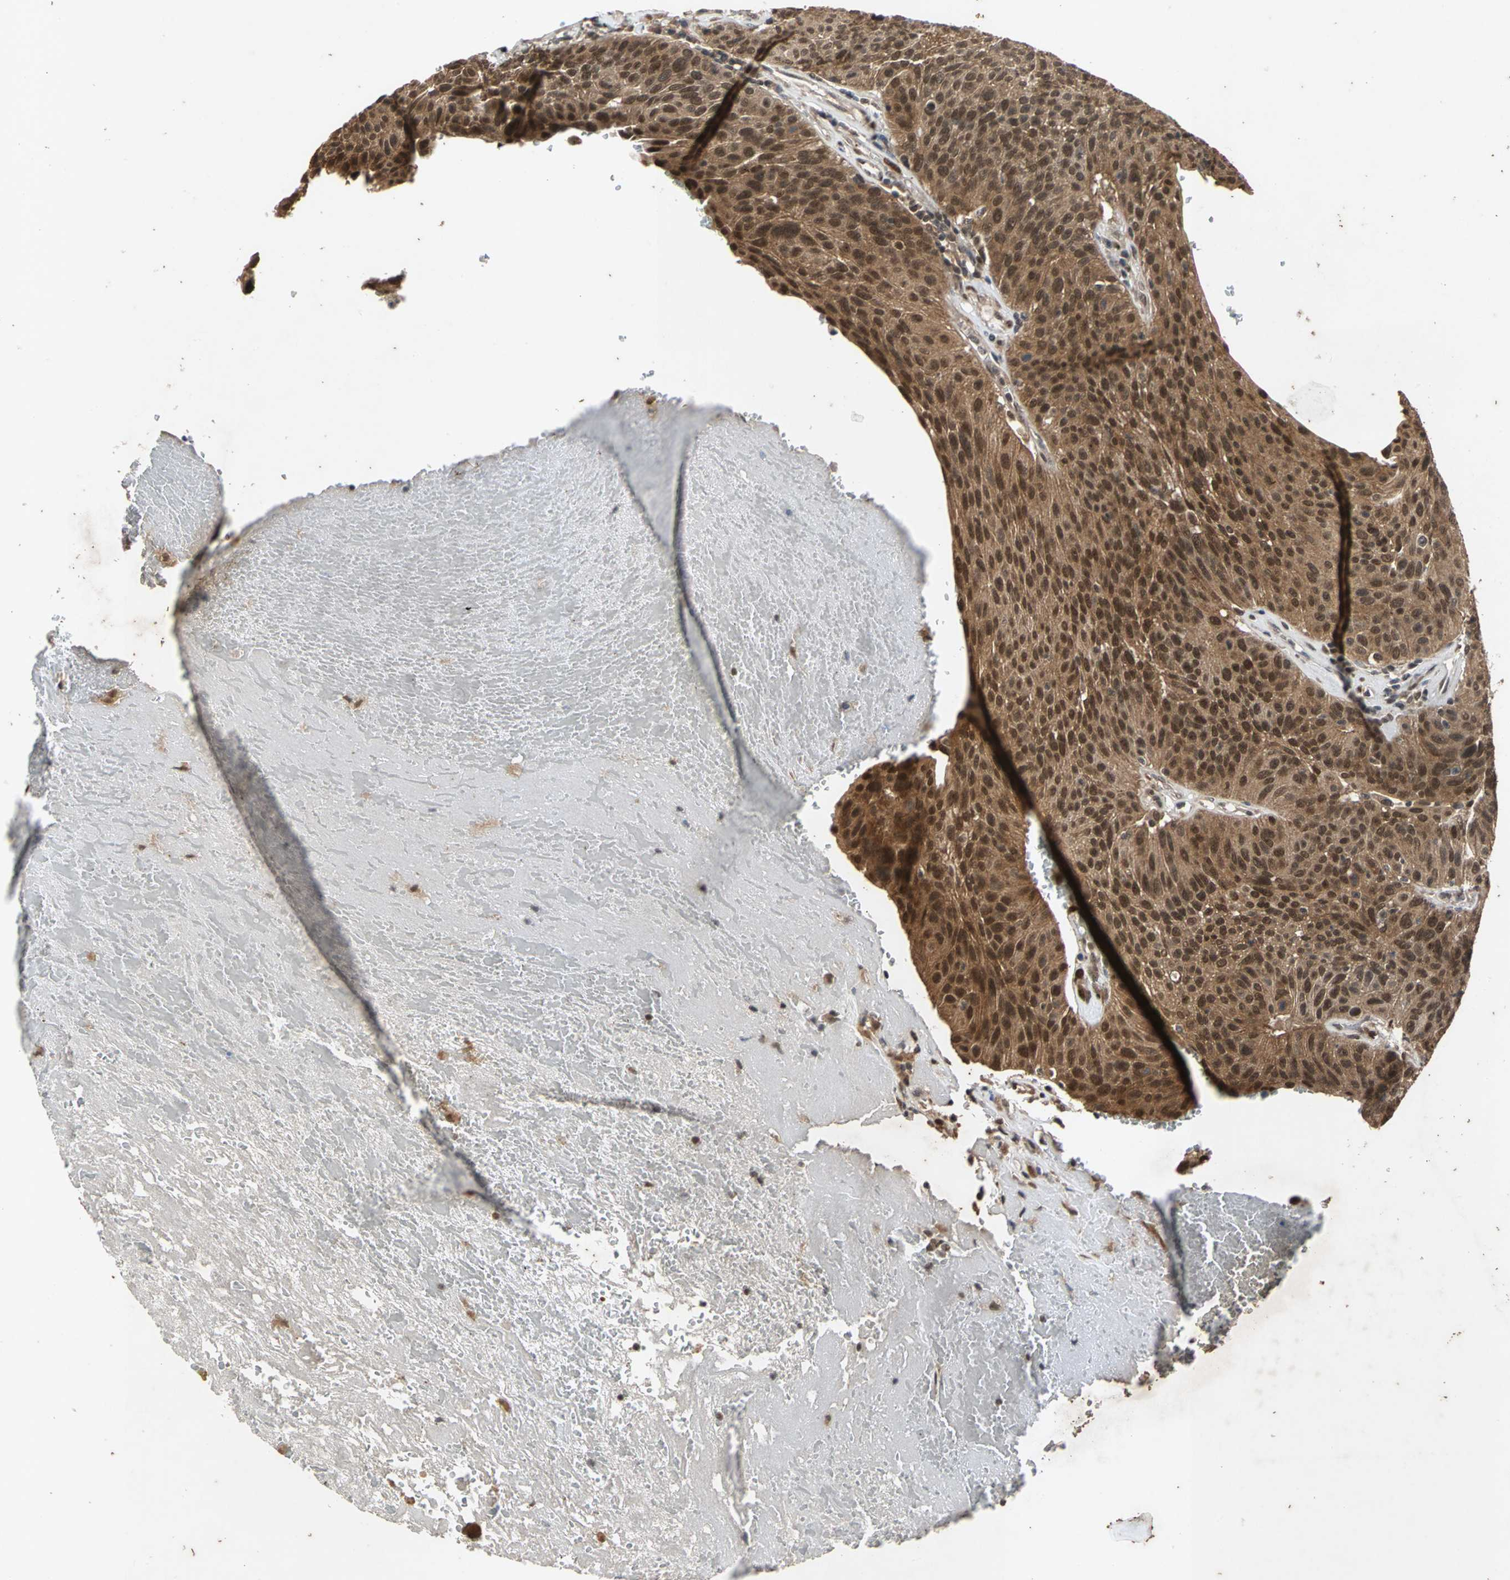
{"staining": {"intensity": "strong", "quantity": ">75%", "location": "cytoplasmic/membranous,nuclear"}, "tissue": "urothelial cancer", "cell_type": "Tumor cells", "image_type": "cancer", "snomed": [{"axis": "morphology", "description": "Urothelial carcinoma, High grade"}, {"axis": "topography", "description": "Urinary bladder"}], "caption": "Urothelial carcinoma (high-grade) stained with a protein marker reveals strong staining in tumor cells.", "gene": "NOTCH3", "patient": {"sex": "male", "age": 66}}